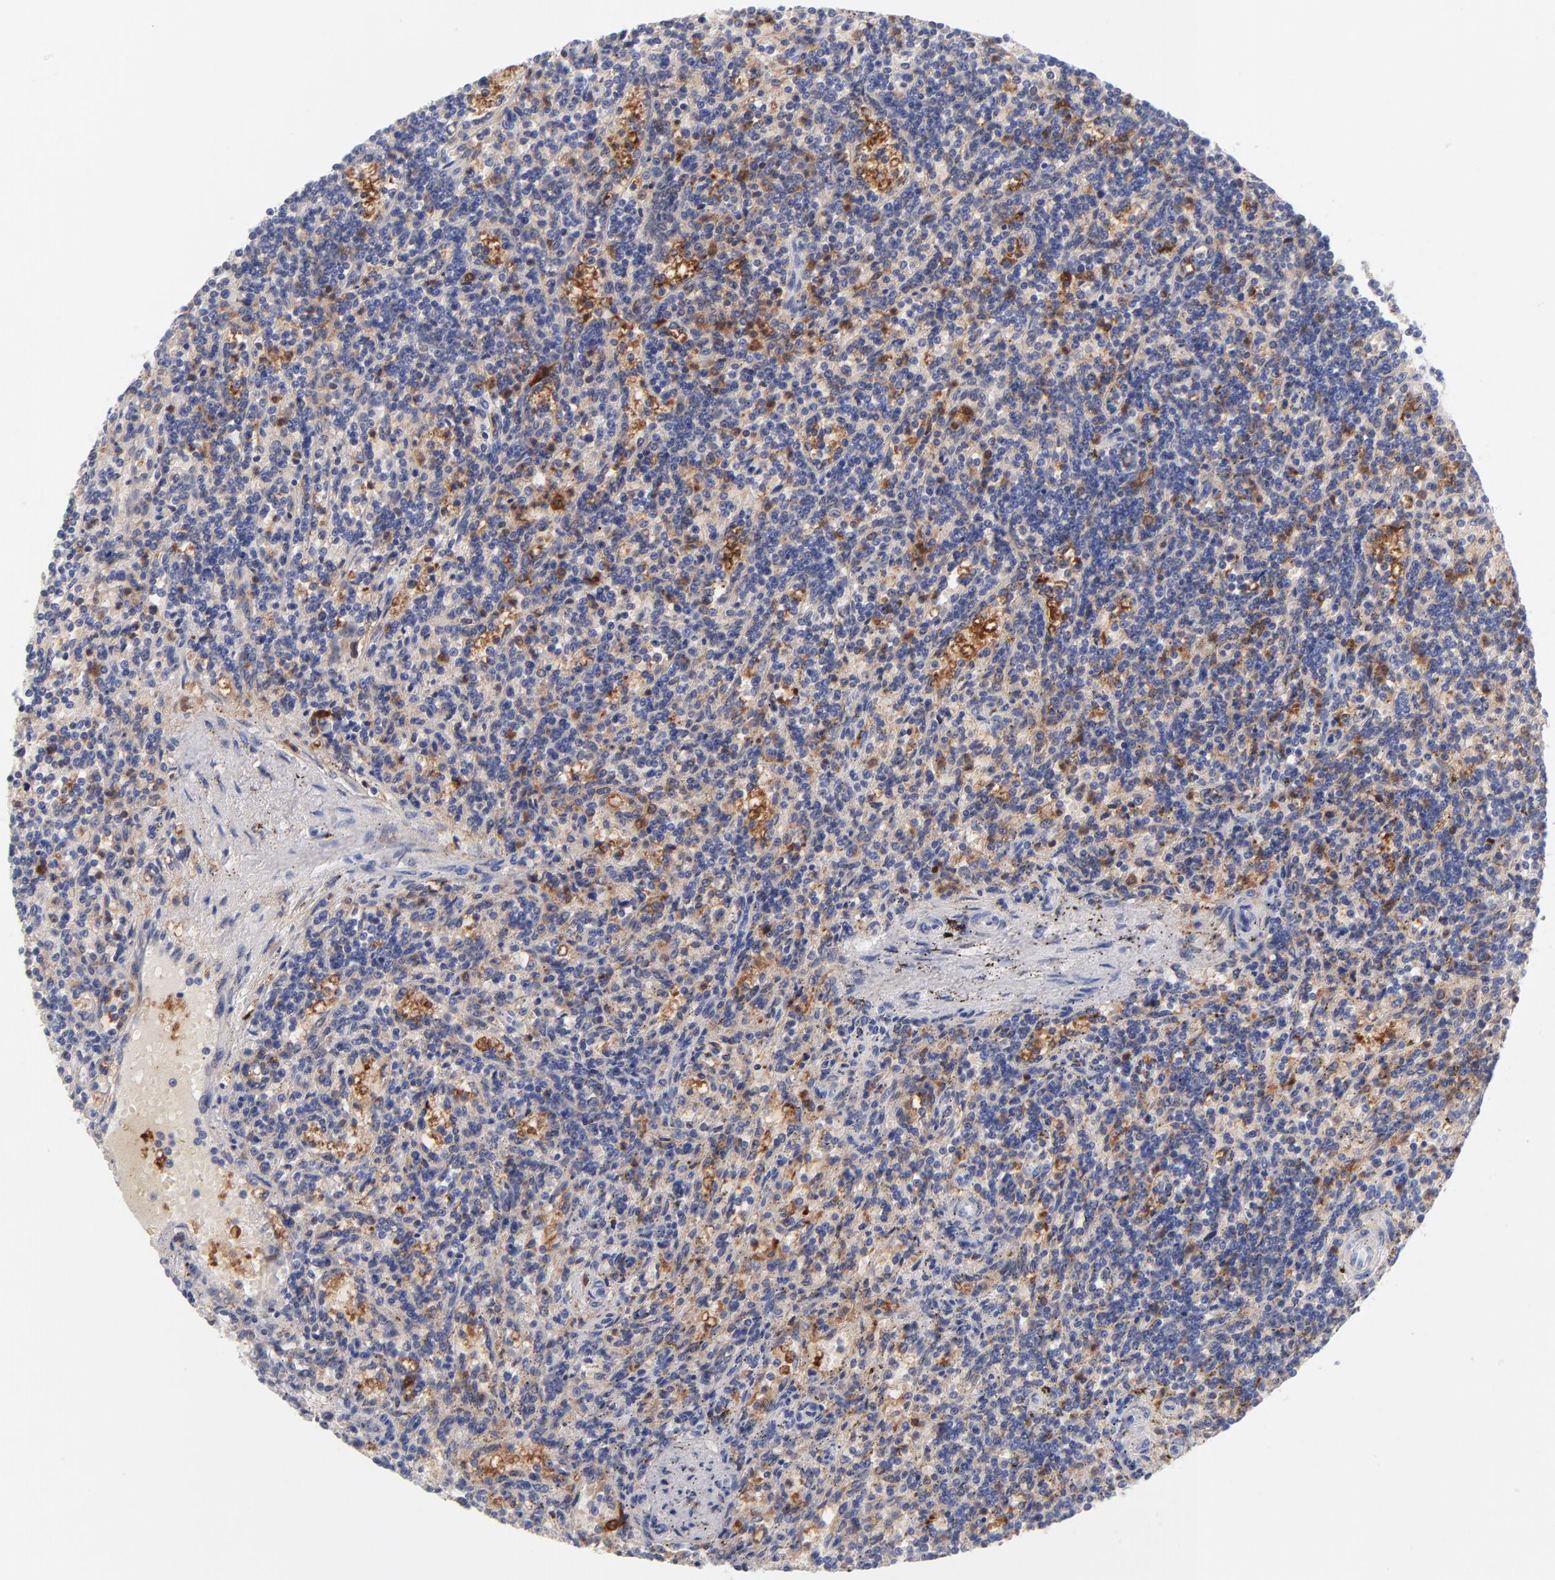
{"staining": {"intensity": "moderate", "quantity": "25%-75%", "location": "nuclear"}, "tissue": "lymphoma", "cell_type": "Tumor cells", "image_type": "cancer", "snomed": [{"axis": "morphology", "description": "Malignant lymphoma, non-Hodgkin's type, Low grade"}, {"axis": "topography", "description": "Spleen"}], "caption": "Lymphoma stained for a protein (brown) displays moderate nuclear positive positivity in about 25%-75% of tumor cells.", "gene": "BID", "patient": {"sex": "male", "age": 73}}